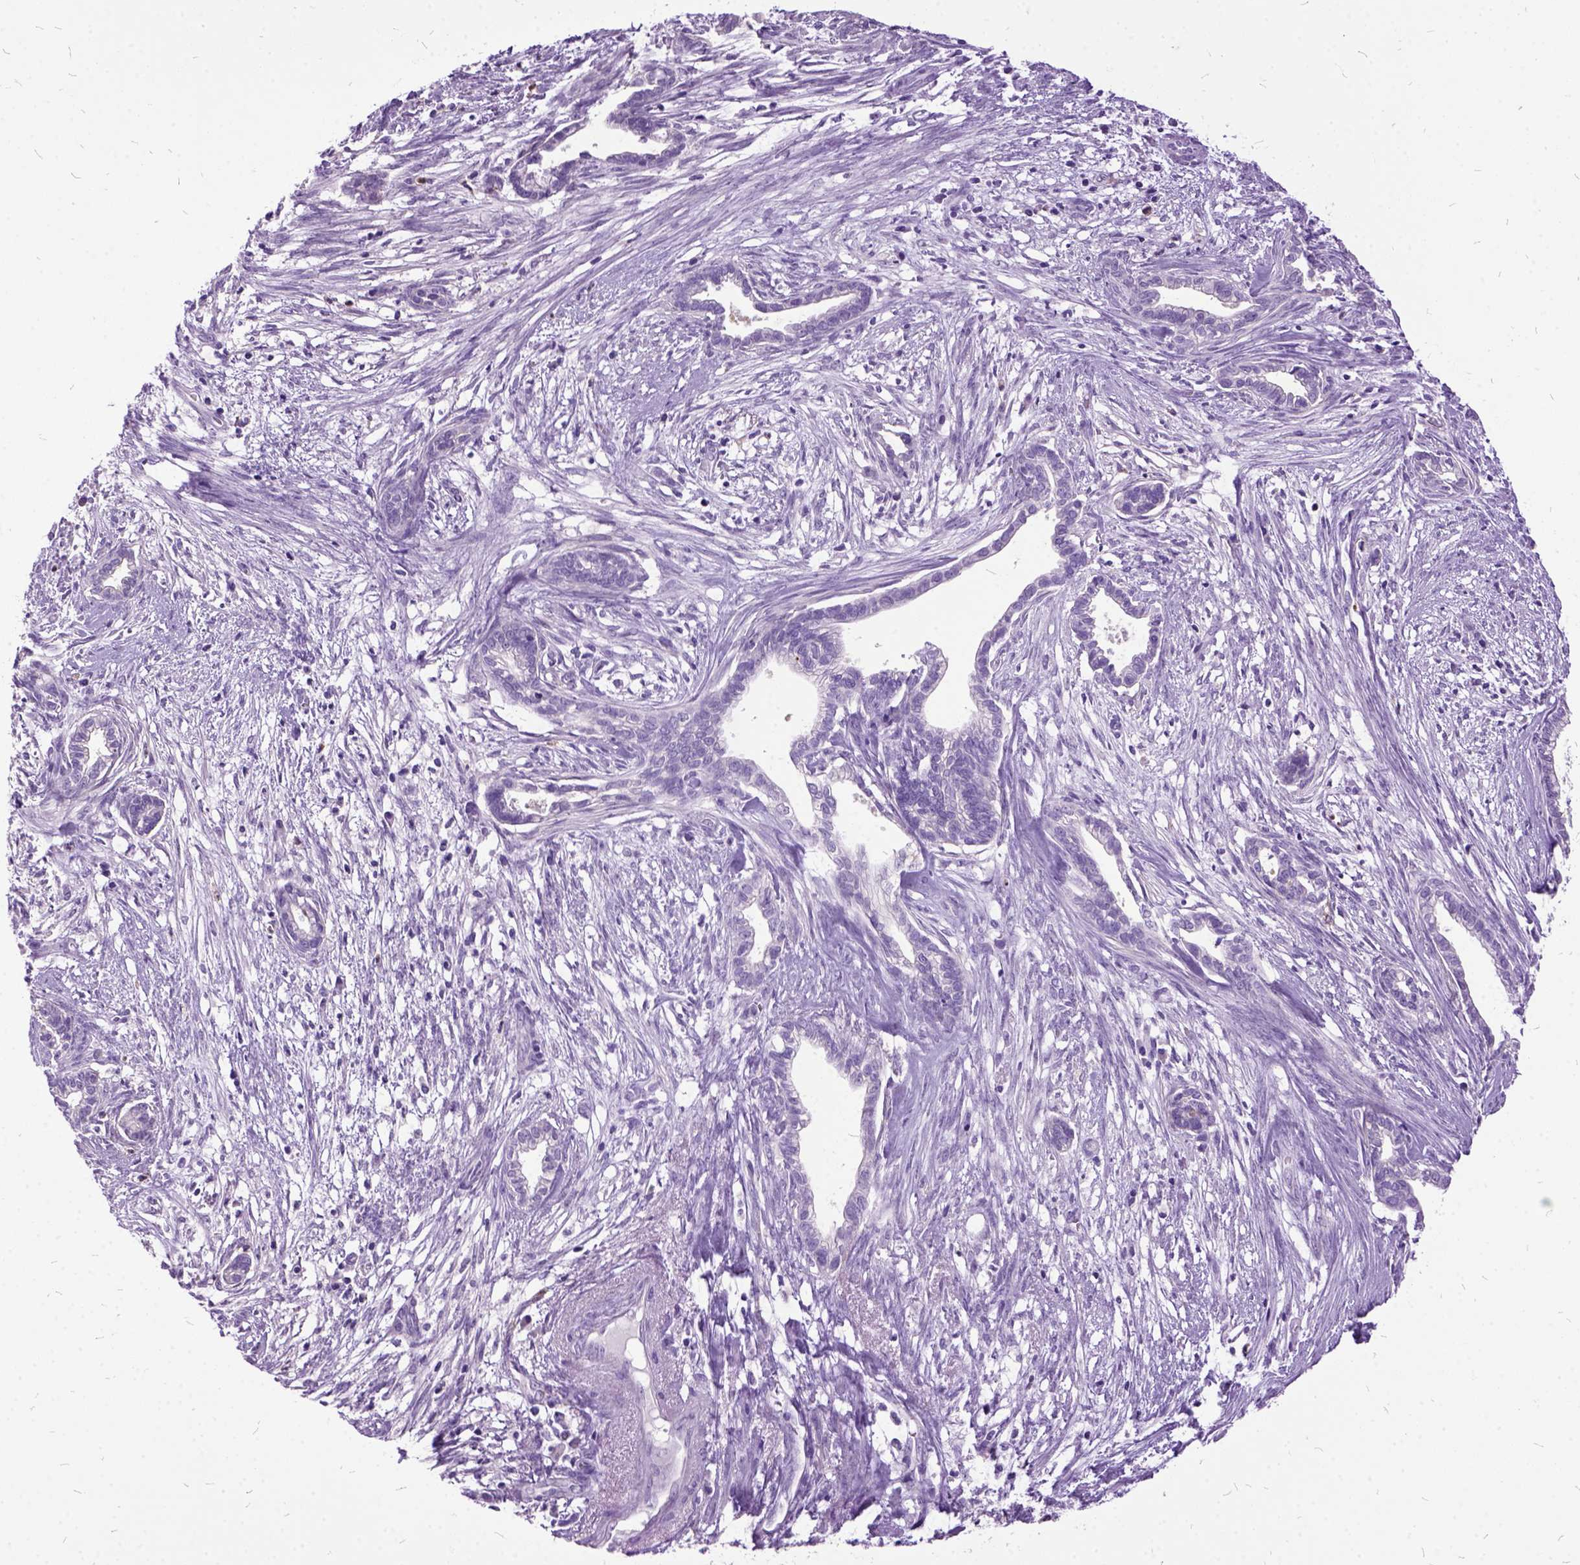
{"staining": {"intensity": "negative", "quantity": "none", "location": "none"}, "tissue": "cervical cancer", "cell_type": "Tumor cells", "image_type": "cancer", "snomed": [{"axis": "morphology", "description": "Adenocarcinoma, NOS"}, {"axis": "topography", "description": "Cervix"}], "caption": "This is an immunohistochemistry (IHC) micrograph of human cervical cancer. There is no expression in tumor cells.", "gene": "MME", "patient": {"sex": "female", "age": 62}}